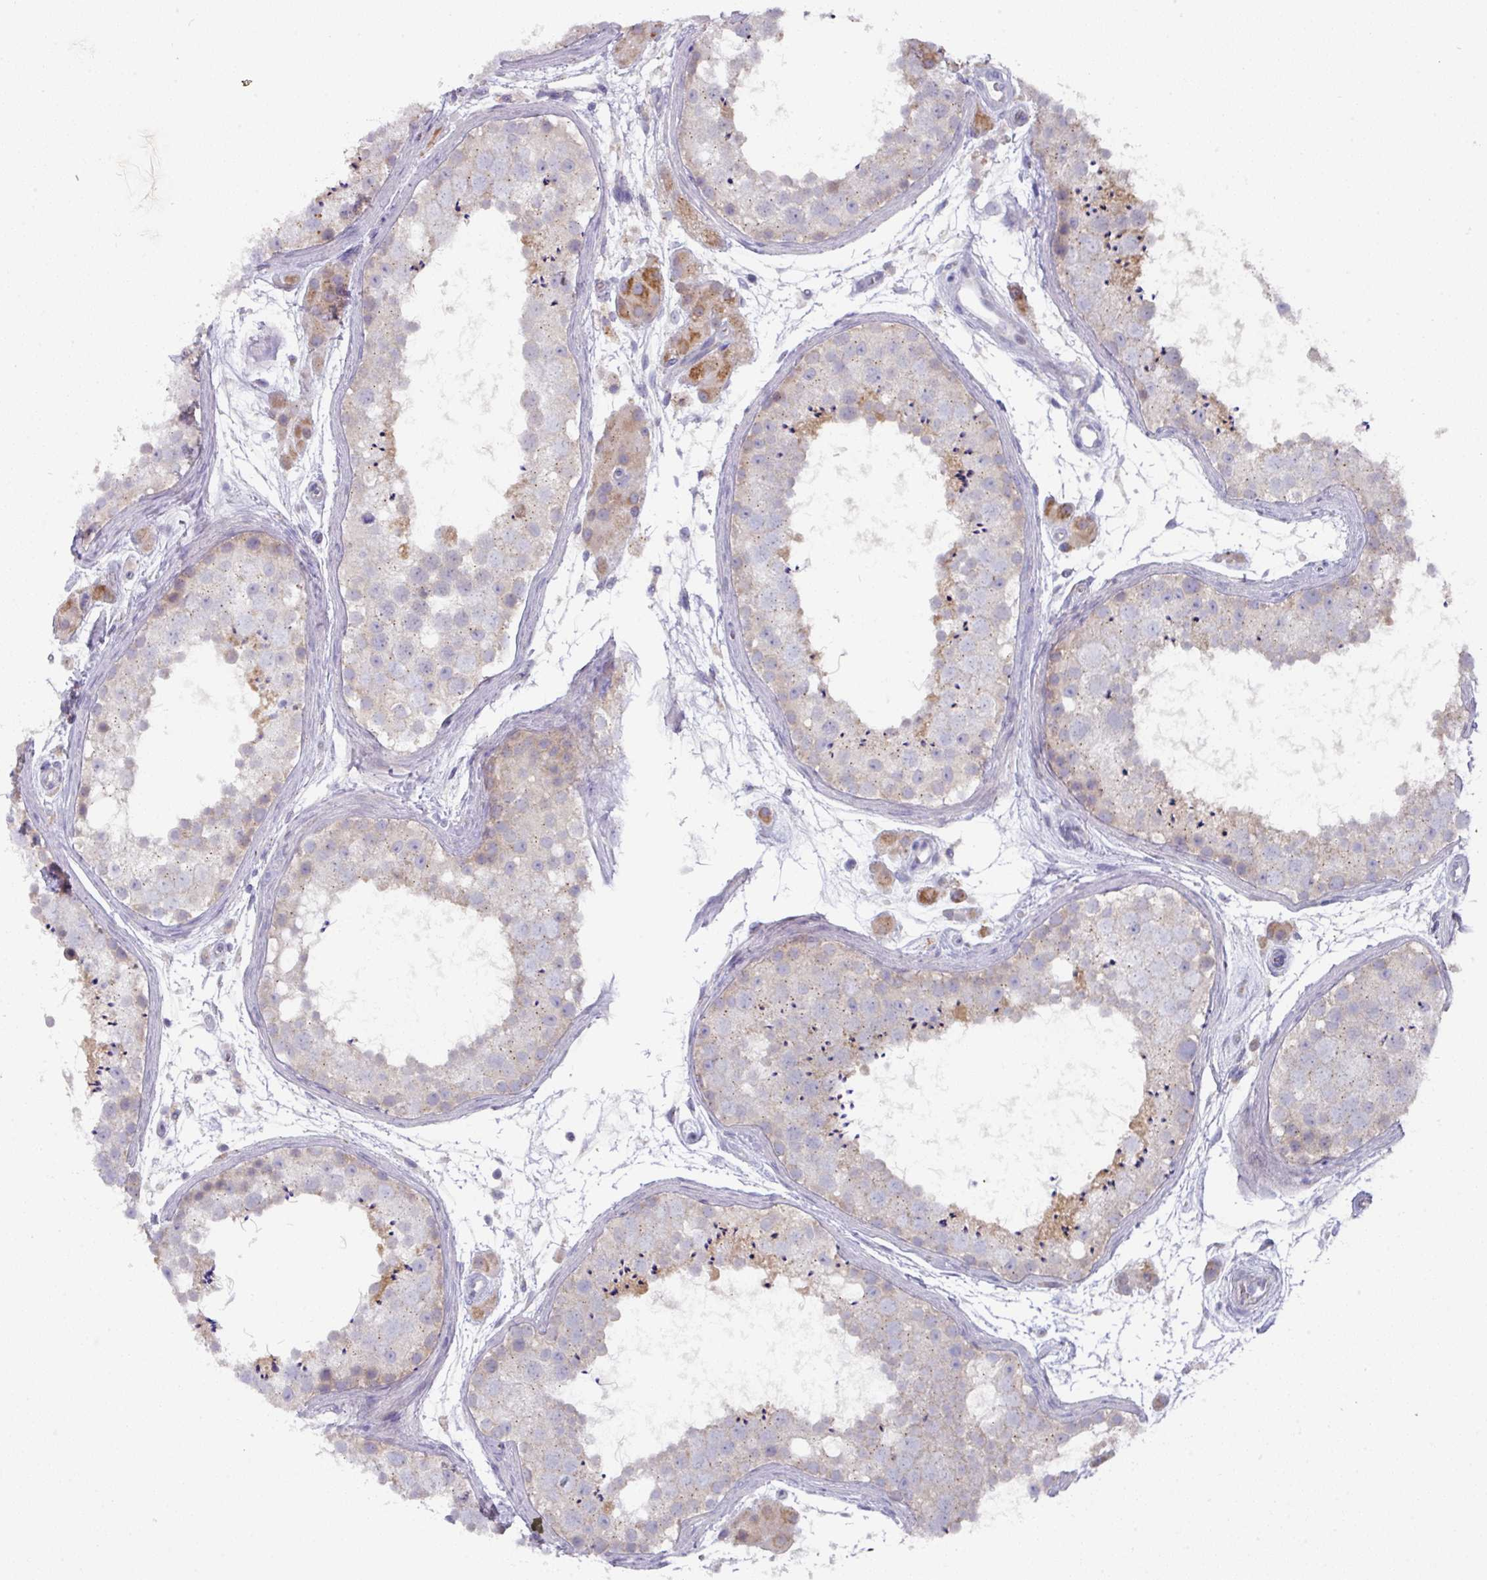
{"staining": {"intensity": "weak", "quantity": "25%-75%", "location": "cytoplasmic/membranous"}, "tissue": "testis", "cell_type": "Cells in seminiferous ducts", "image_type": "normal", "snomed": [{"axis": "morphology", "description": "Normal tissue, NOS"}, {"axis": "topography", "description": "Testis"}], "caption": "This micrograph exhibits IHC staining of normal testis, with low weak cytoplasmic/membranous expression in approximately 25%-75% of cells in seminiferous ducts.", "gene": "IL4R", "patient": {"sex": "male", "age": 41}}